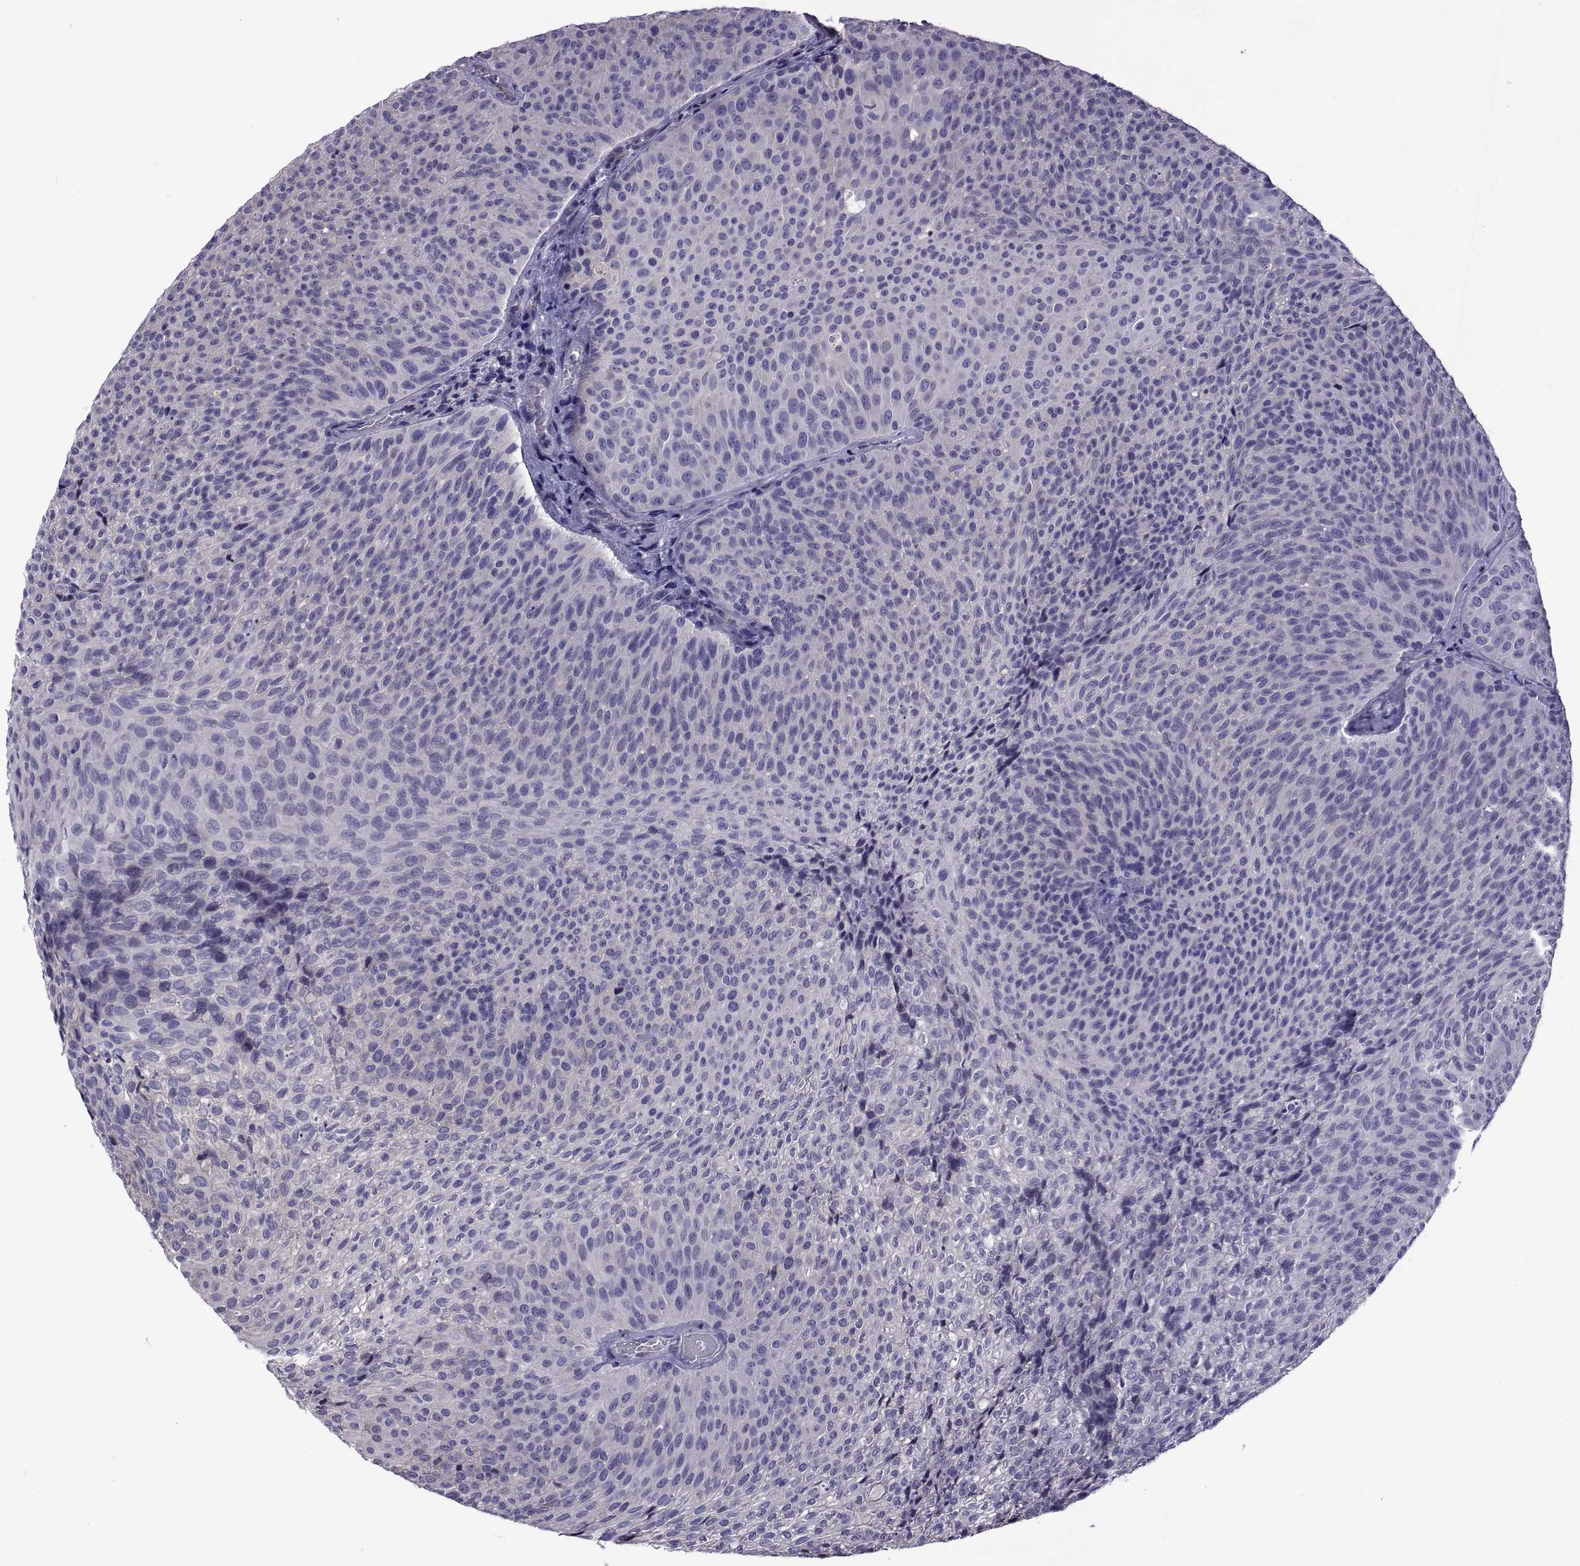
{"staining": {"intensity": "negative", "quantity": "none", "location": "none"}, "tissue": "urothelial cancer", "cell_type": "Tumor cells", "image_type": "cancer", "snomed": [{"axis": "morphology", "description": "Urothelial carcinoma, Low grade"}, {"axis": "topography", "description": "Urinary bladder"}], "caption": "Histopathology image shows no protein staining in tumor cells of low-grade urothelial carcinoma tissue.", "gene": "TMC3", "patient": {"sex": "male", "age": 78}}